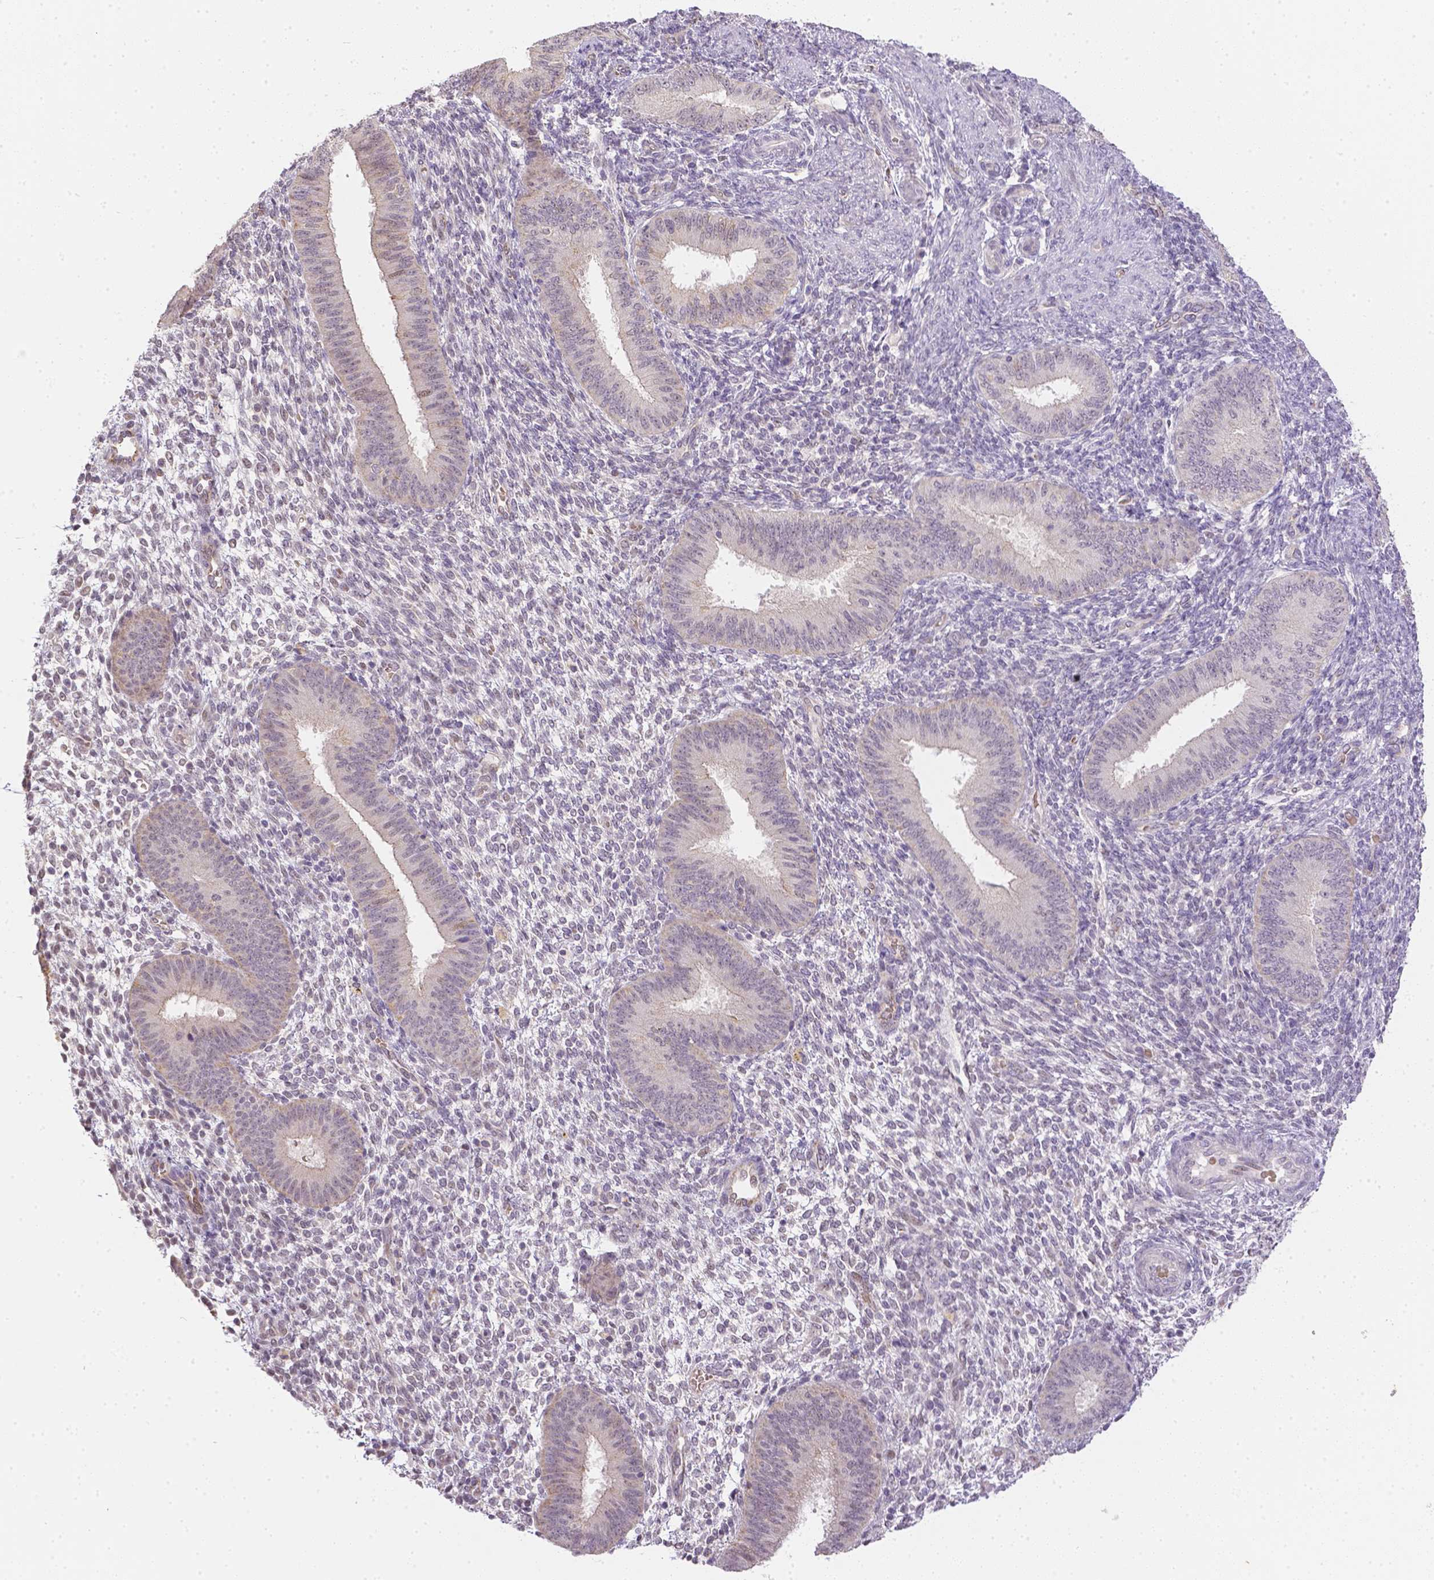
{"staining": {"intensity": "negative", "quantity": "none", "location": "none"}, "tissue": "endometrium", "cell_type": "Cells in endometrial stroma", "image_type": "normal", "snomed": [{"axis": "morphology", "description": "Normal tissue, NOS"}, {"axis": "topography", "description": "Endometrium"}], "caption": "DAB (3,3'-diaminobenzidine) immunohistochemical staining of benign human endometrium reveals no significant positivity in cells in endometrial stroma.", "gene": "ZNF280B", "patient": {"sex": "female", "age": 39}}